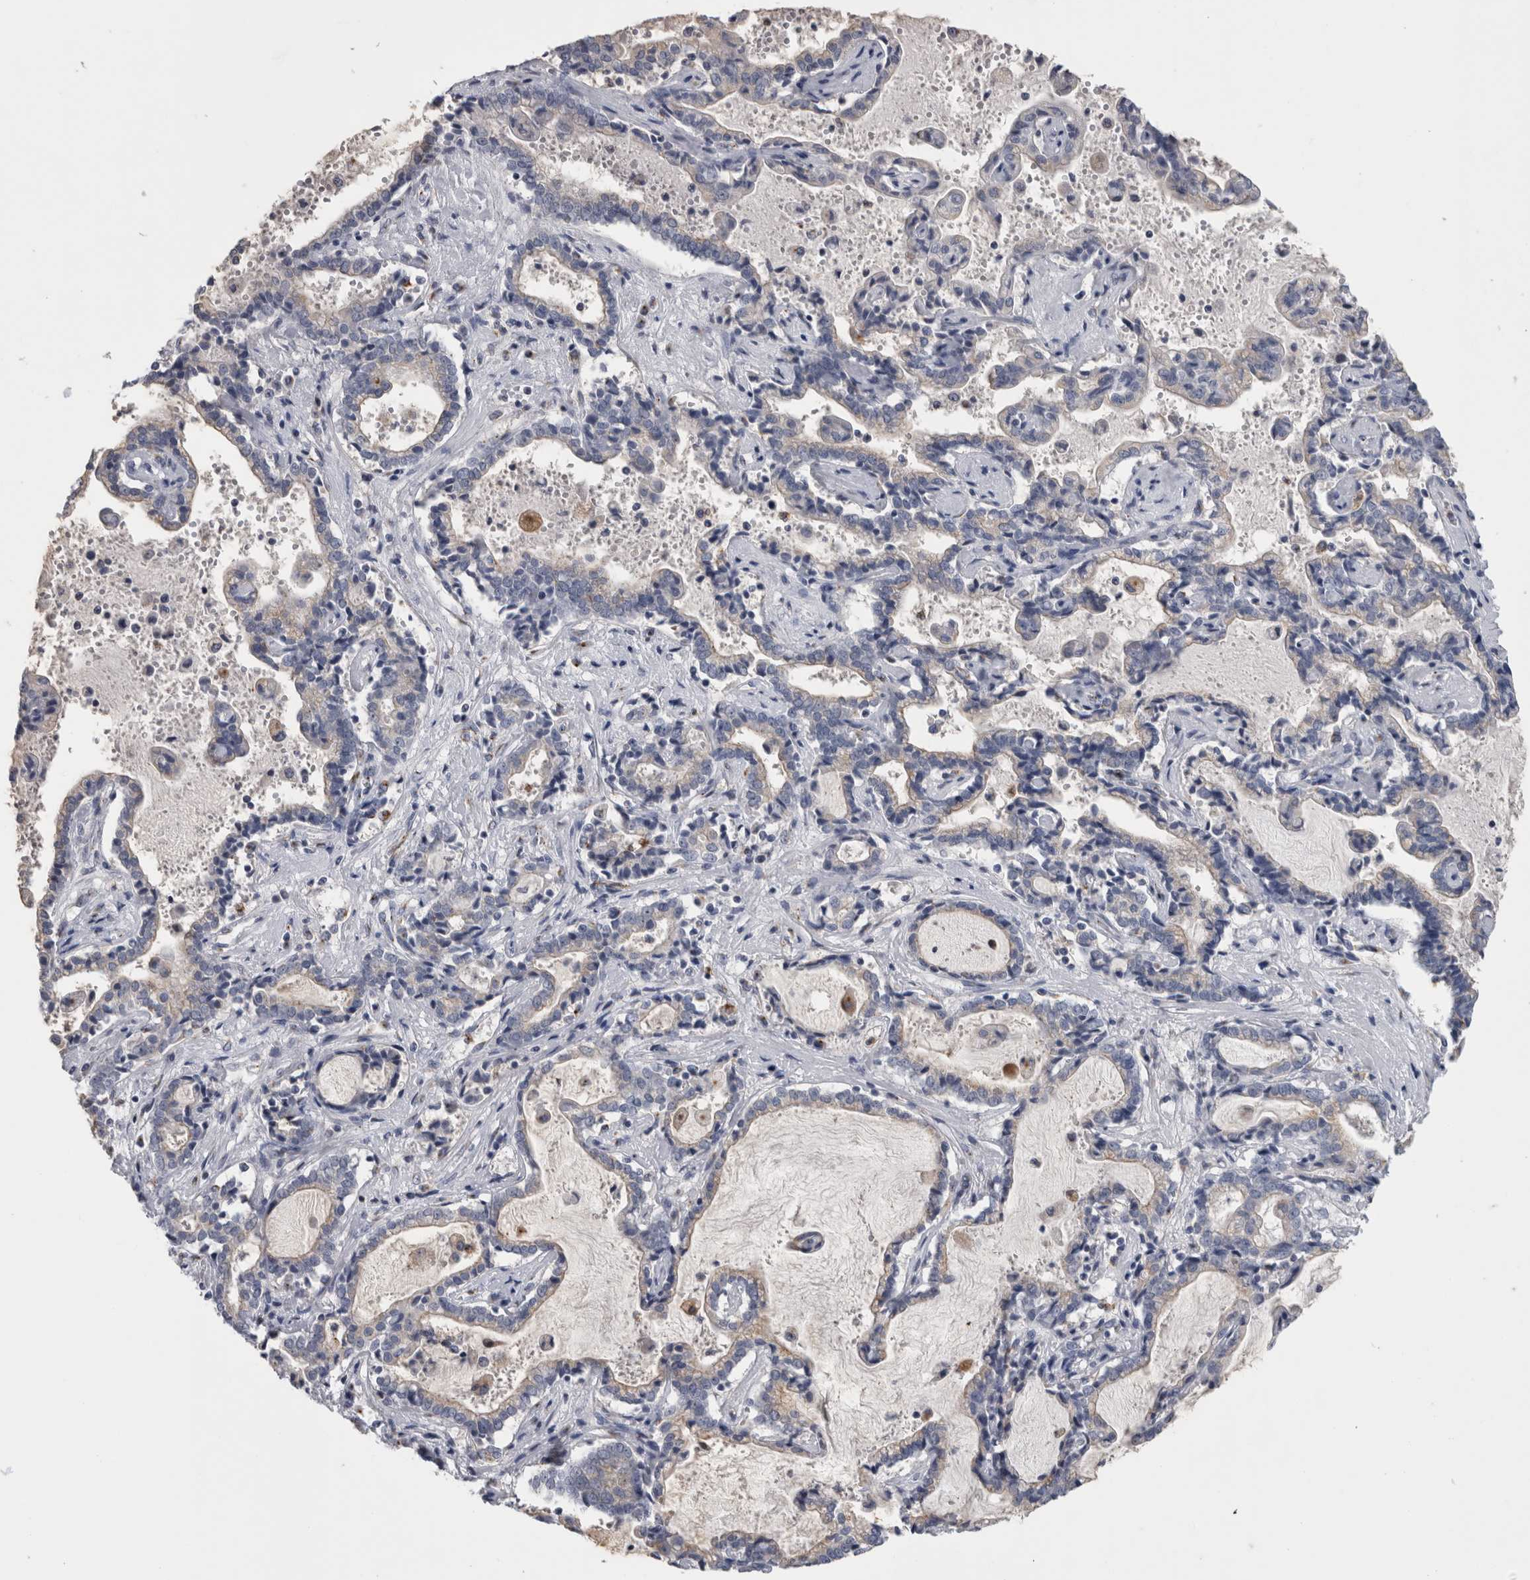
{"staining": {"intensity": "negative", "quantity": "none", "location": "none"}, "tissue": "liver cancer", "cell_type": "Tumor cells", "image_type": "cancer", "snomed": [{"axis": "morphology", "description": "Cholangiocarcinoma"}, {"axis": "topography", "description": "Liver"}], "caption": "This histopathology image is of cholangiocarcinoma (liver) stained with immunohistochemistry to label a protein in brown with the nuclei are counter-stained blue. There is no expression in tumor cells.", "gene": "AKAP9", "patient": {"sex": "male", "age": 57}}